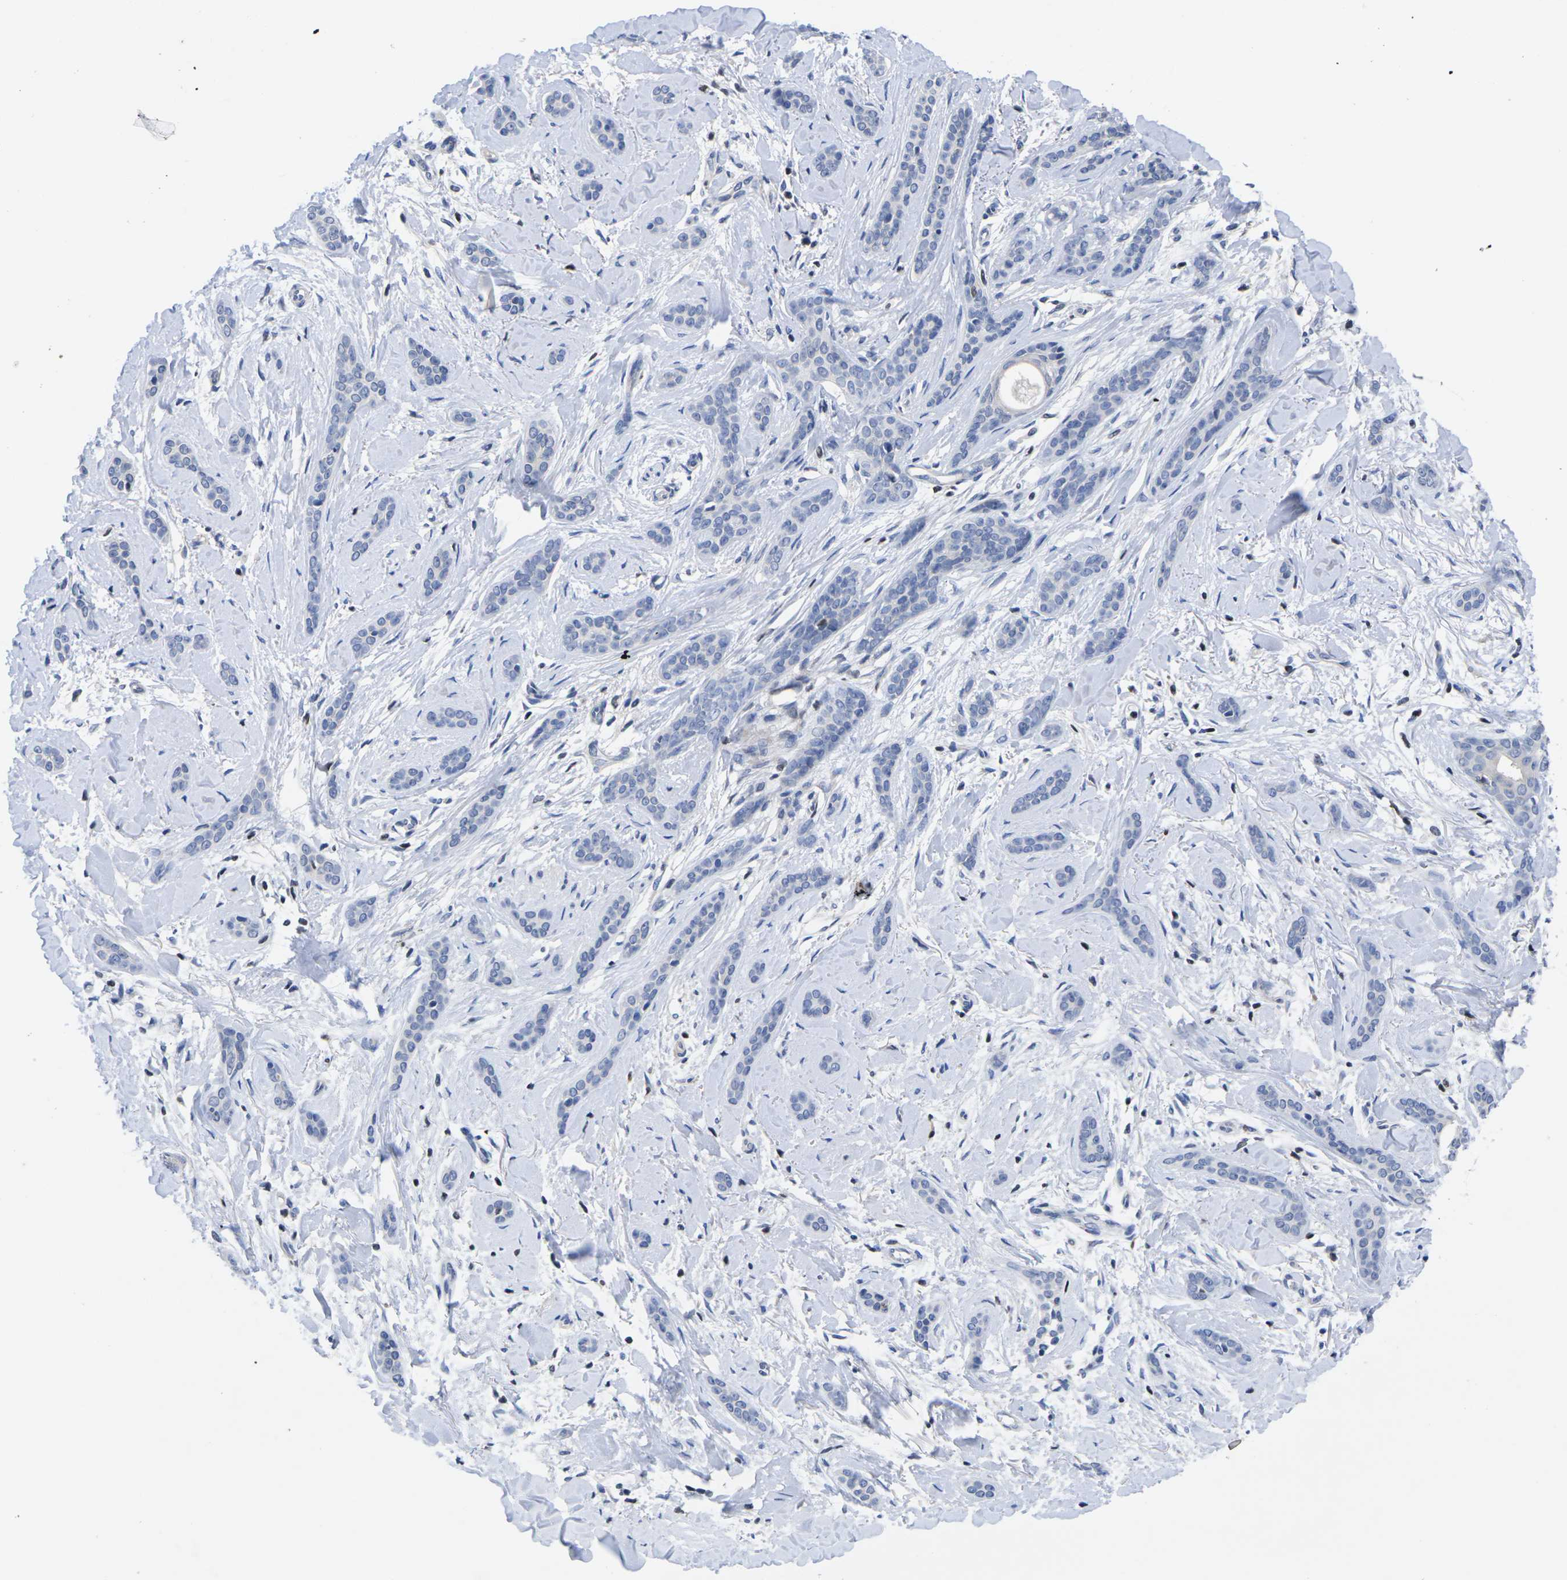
{"staining": {"intensity": "negative", "quantity": "none", "location": "none"}, "tissue": "skin cancer", "cell_type": "Tumor cells", "image_type": "cancer", "snomed": [{"axis": "morphology", "description": "Basal cell carcinoma"}, {"axis": "morphology", "description": "Adnexal tumor, benign"}, {"axis": "topography", "description": "Skin"}], "caption": "A high-resolution histopathology image shows immunohistochemistry (IHC) staining of benign adnexal tumor (skin), which reveals no significant staining in tumor cells.", "gene": "IKZF1", "patient": {"sex": "female", "age": 42}}